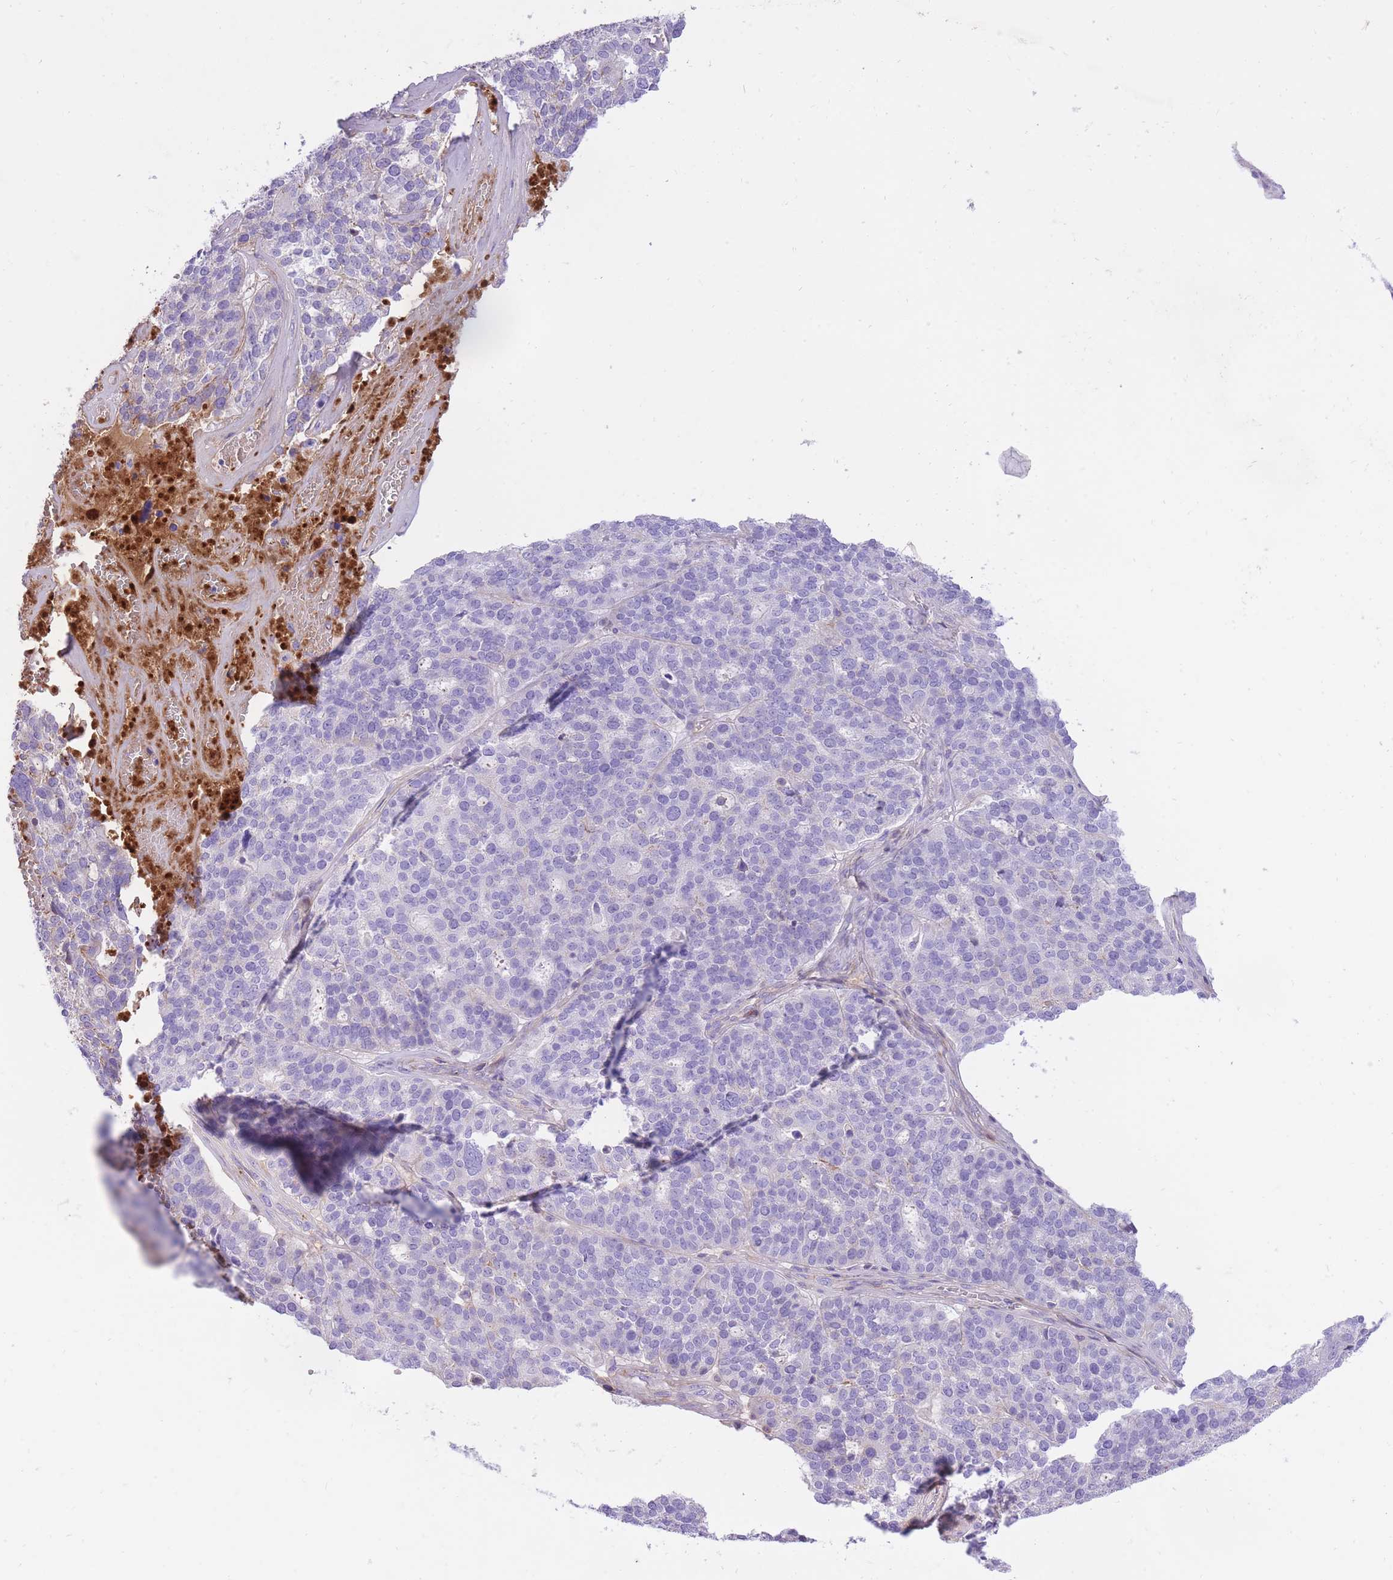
{"staining": {"intensity": "negative", "quantity": "none", "location": "none"}, "tissue": "ovarian cancer", "cell_type": "Tumor cells", "image_type": "cancer", "snomed": [{"axis": "morphology", "description": "Cystadenocarcinoma, serous, NOS"}, {"axis": "topography", "description": "Ovary"}], "caption": "This photomicrograph is of ovarian cancer (serous cystadenocarcinoma) stained with IHC to label a protein in brown with the nuclei are counter-stained blue. There is no positivity in tumor cells.", "gene": "HRG", "patient": {"sex": "female", "age": 59}}